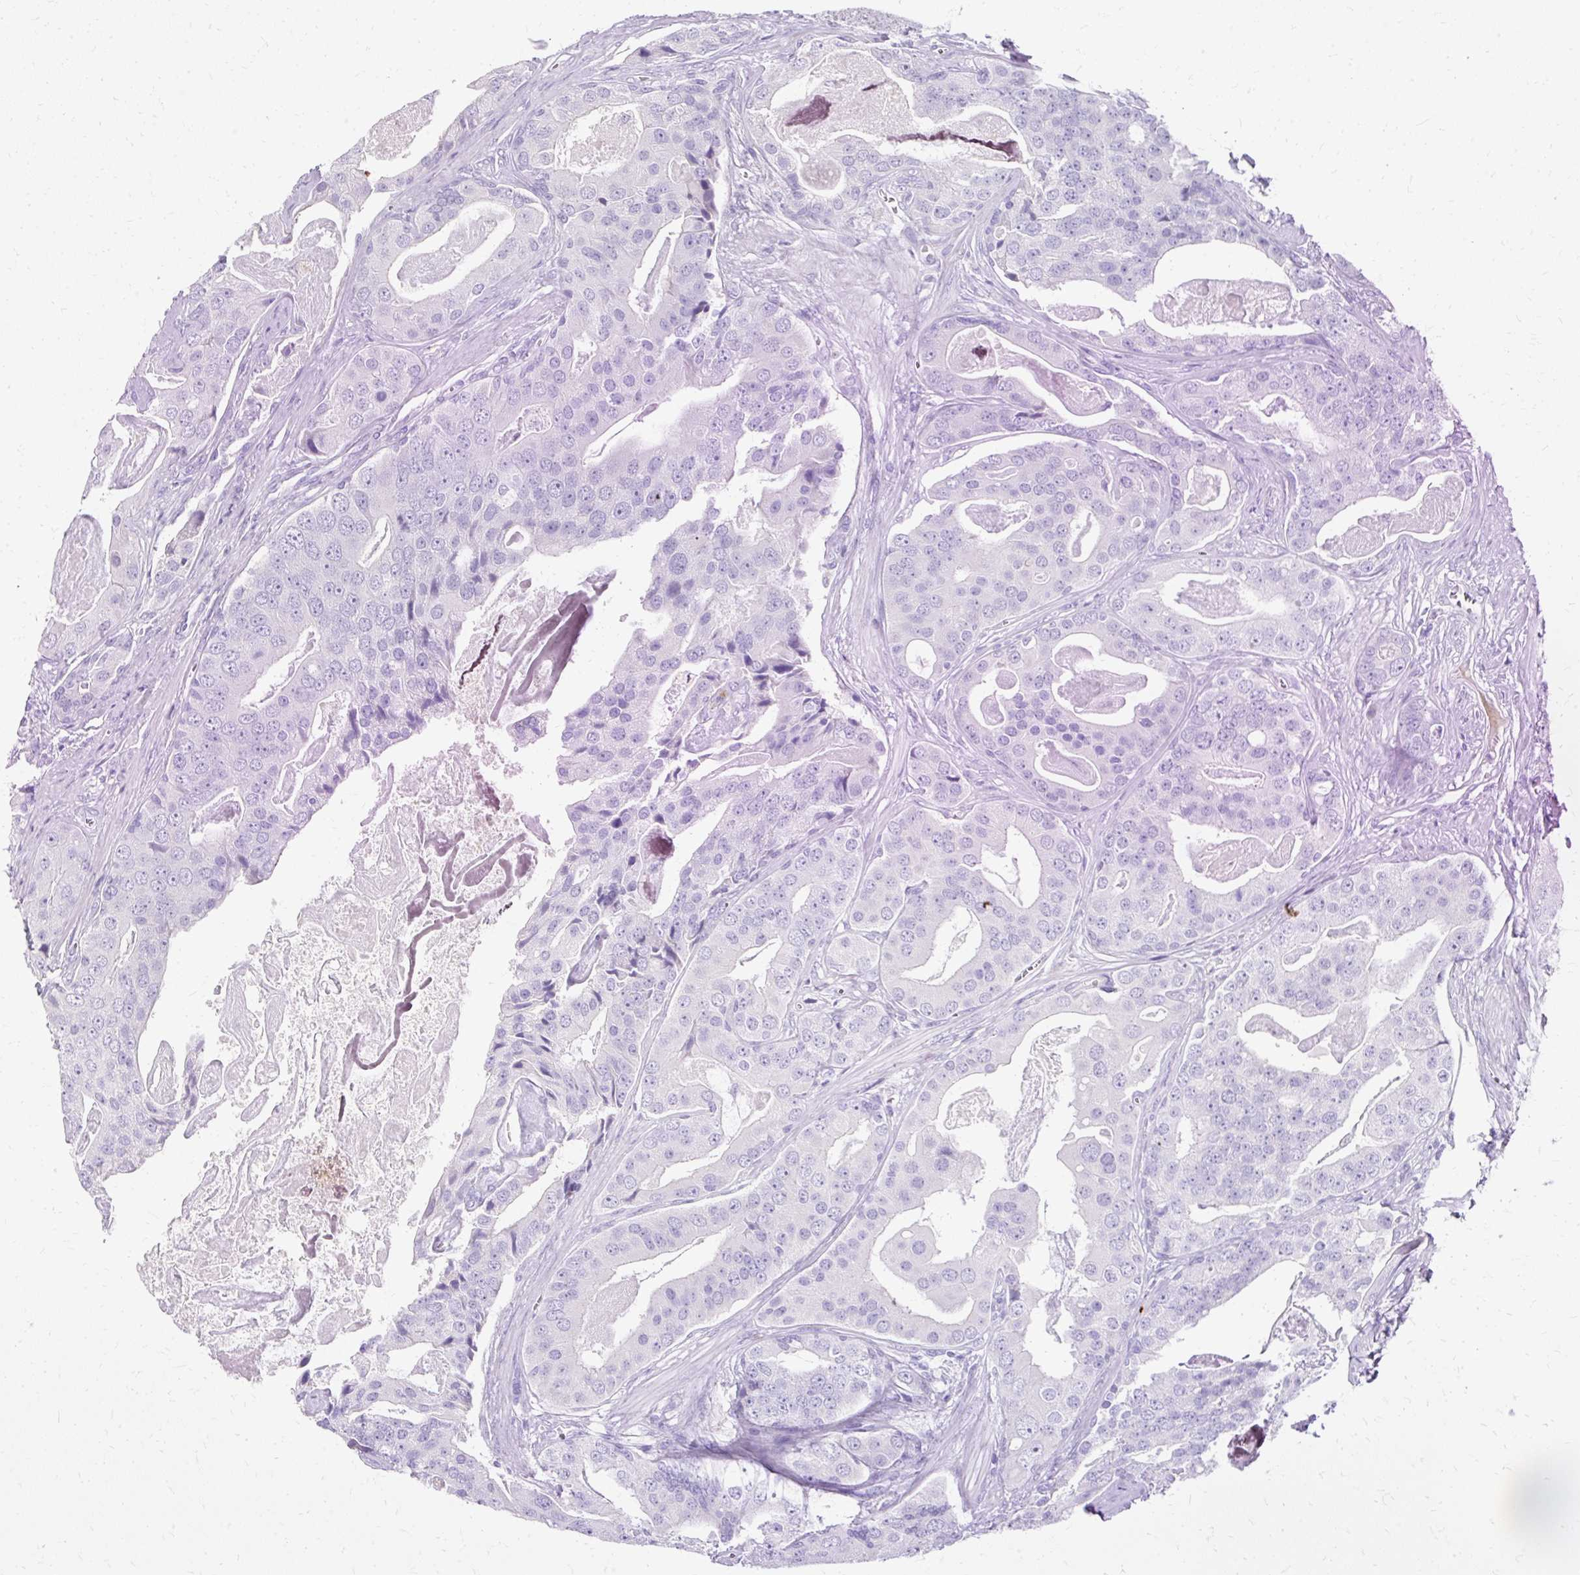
{"staining": {"intensity": "negative", "quantity": "none", "location": "none"}, "tissue": "prostate cancer", "cell_type": "Tumor cells", "image_type": "cancer", "snomed": [{"axis": "morphology", "description": "Adenocarcinoma, High grade"}, {"axis": "topography", "description": "Prostate"}], "caption": "Protein analysis of prostate cancer demonstrates no significant positivity in tumor cells.", "gene": "DEFA1", "patient": {"sex": "male", "age": 71}}